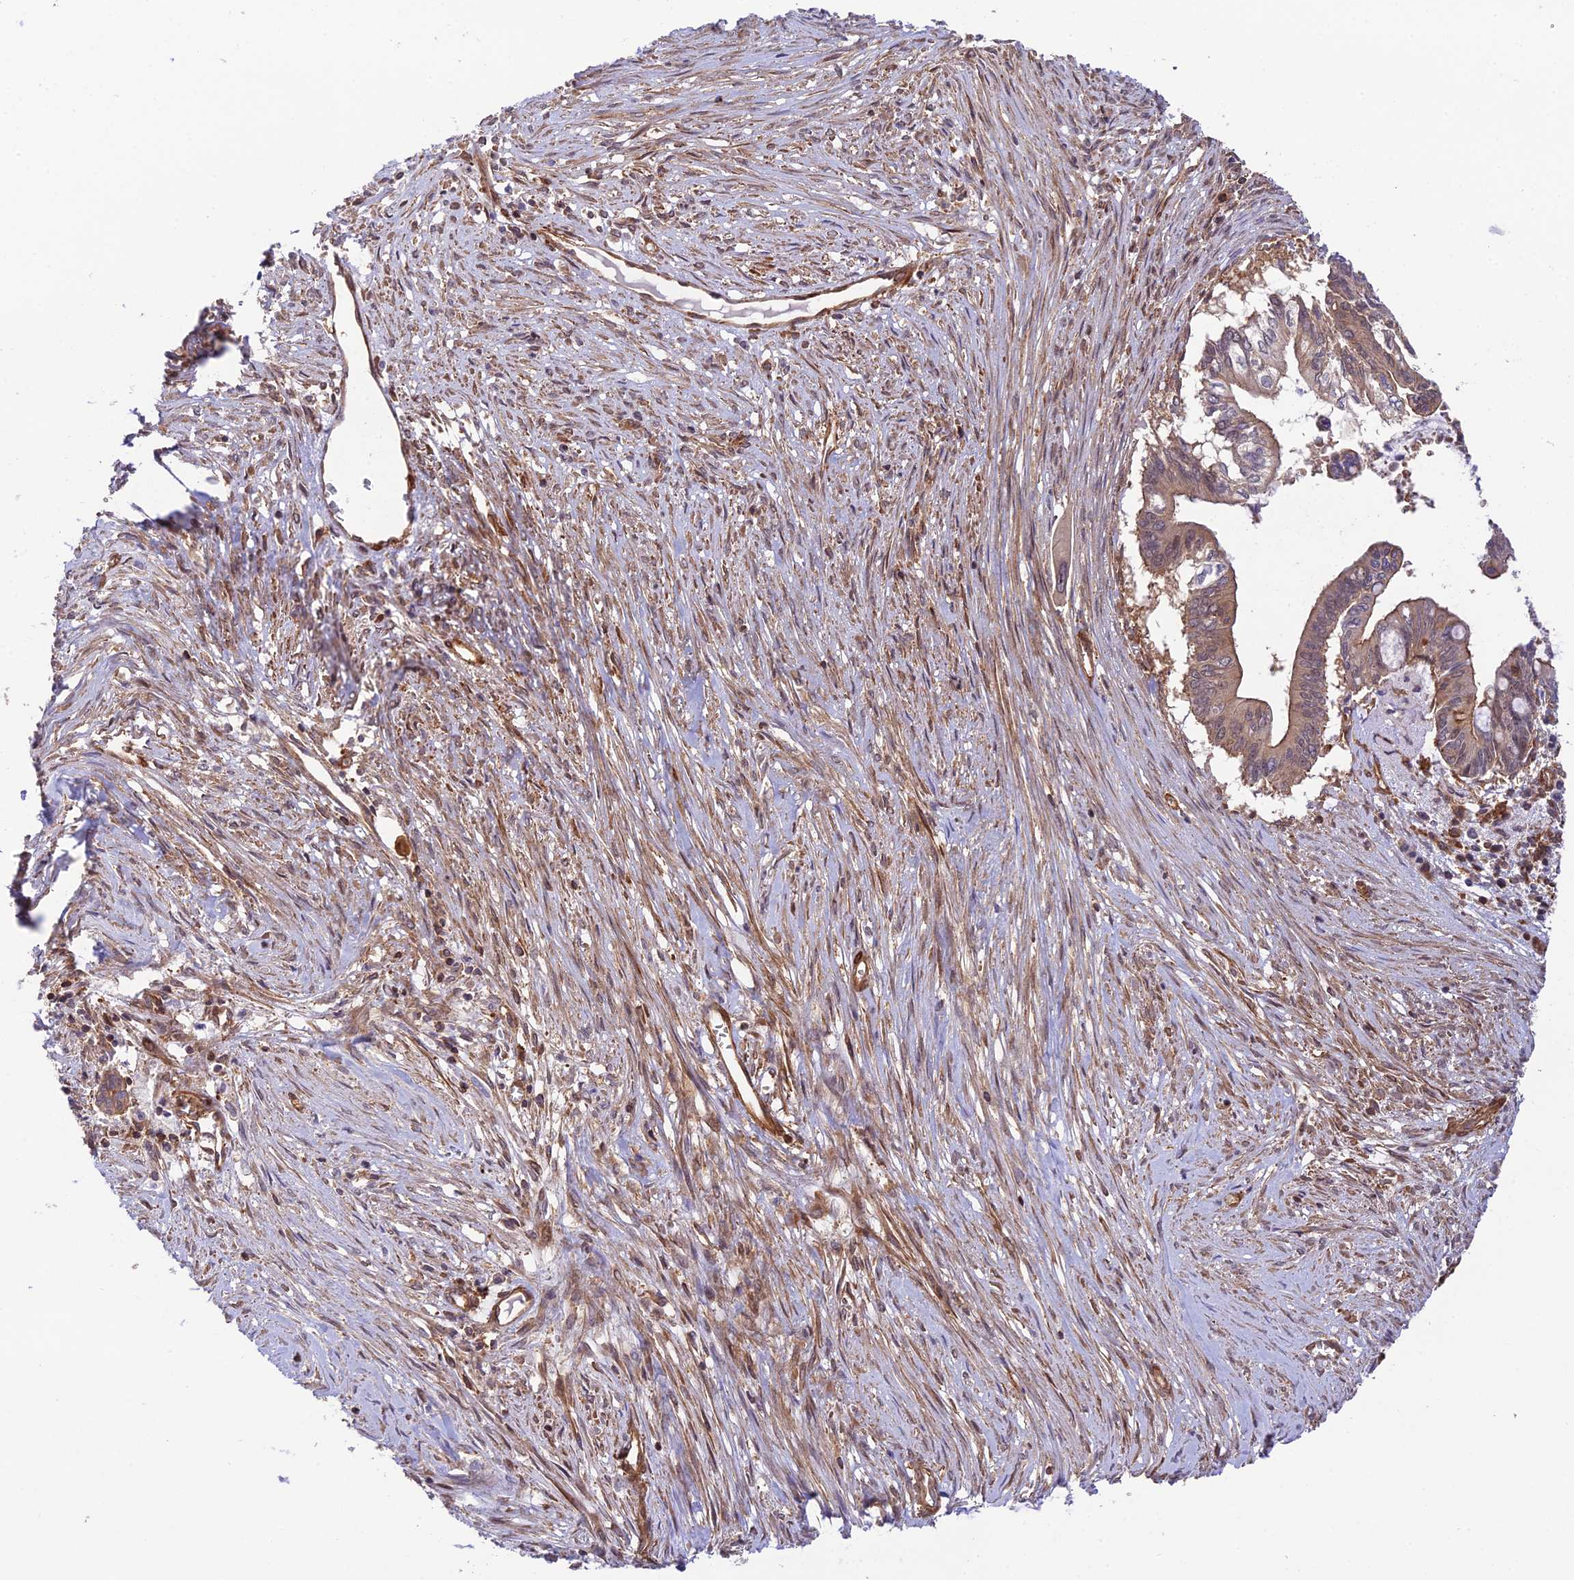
{"staining": {"intensity": "moderate", "quantity": ">75%", "location": "cytoplasmic/membranous"}, "tissue": "pancreatic cancer", "cell_type": "Tumor cells", "image_type": "cancer", "snomed": [{"axis": "morphology", "description": "Adenocarcinoma, NOS"}, {"axis": "topography", "description": "Pancreas"}], "caption": "Approximately >75% of tumor cells in human pancreatic cancer (adenocarcinoma) reveal moderate cytoplasmic/membranous protein expression as visualized by brown immunohistochemical staining.", "gene": "EVI5L", "patient": {"sex": "male", "age": 68}}